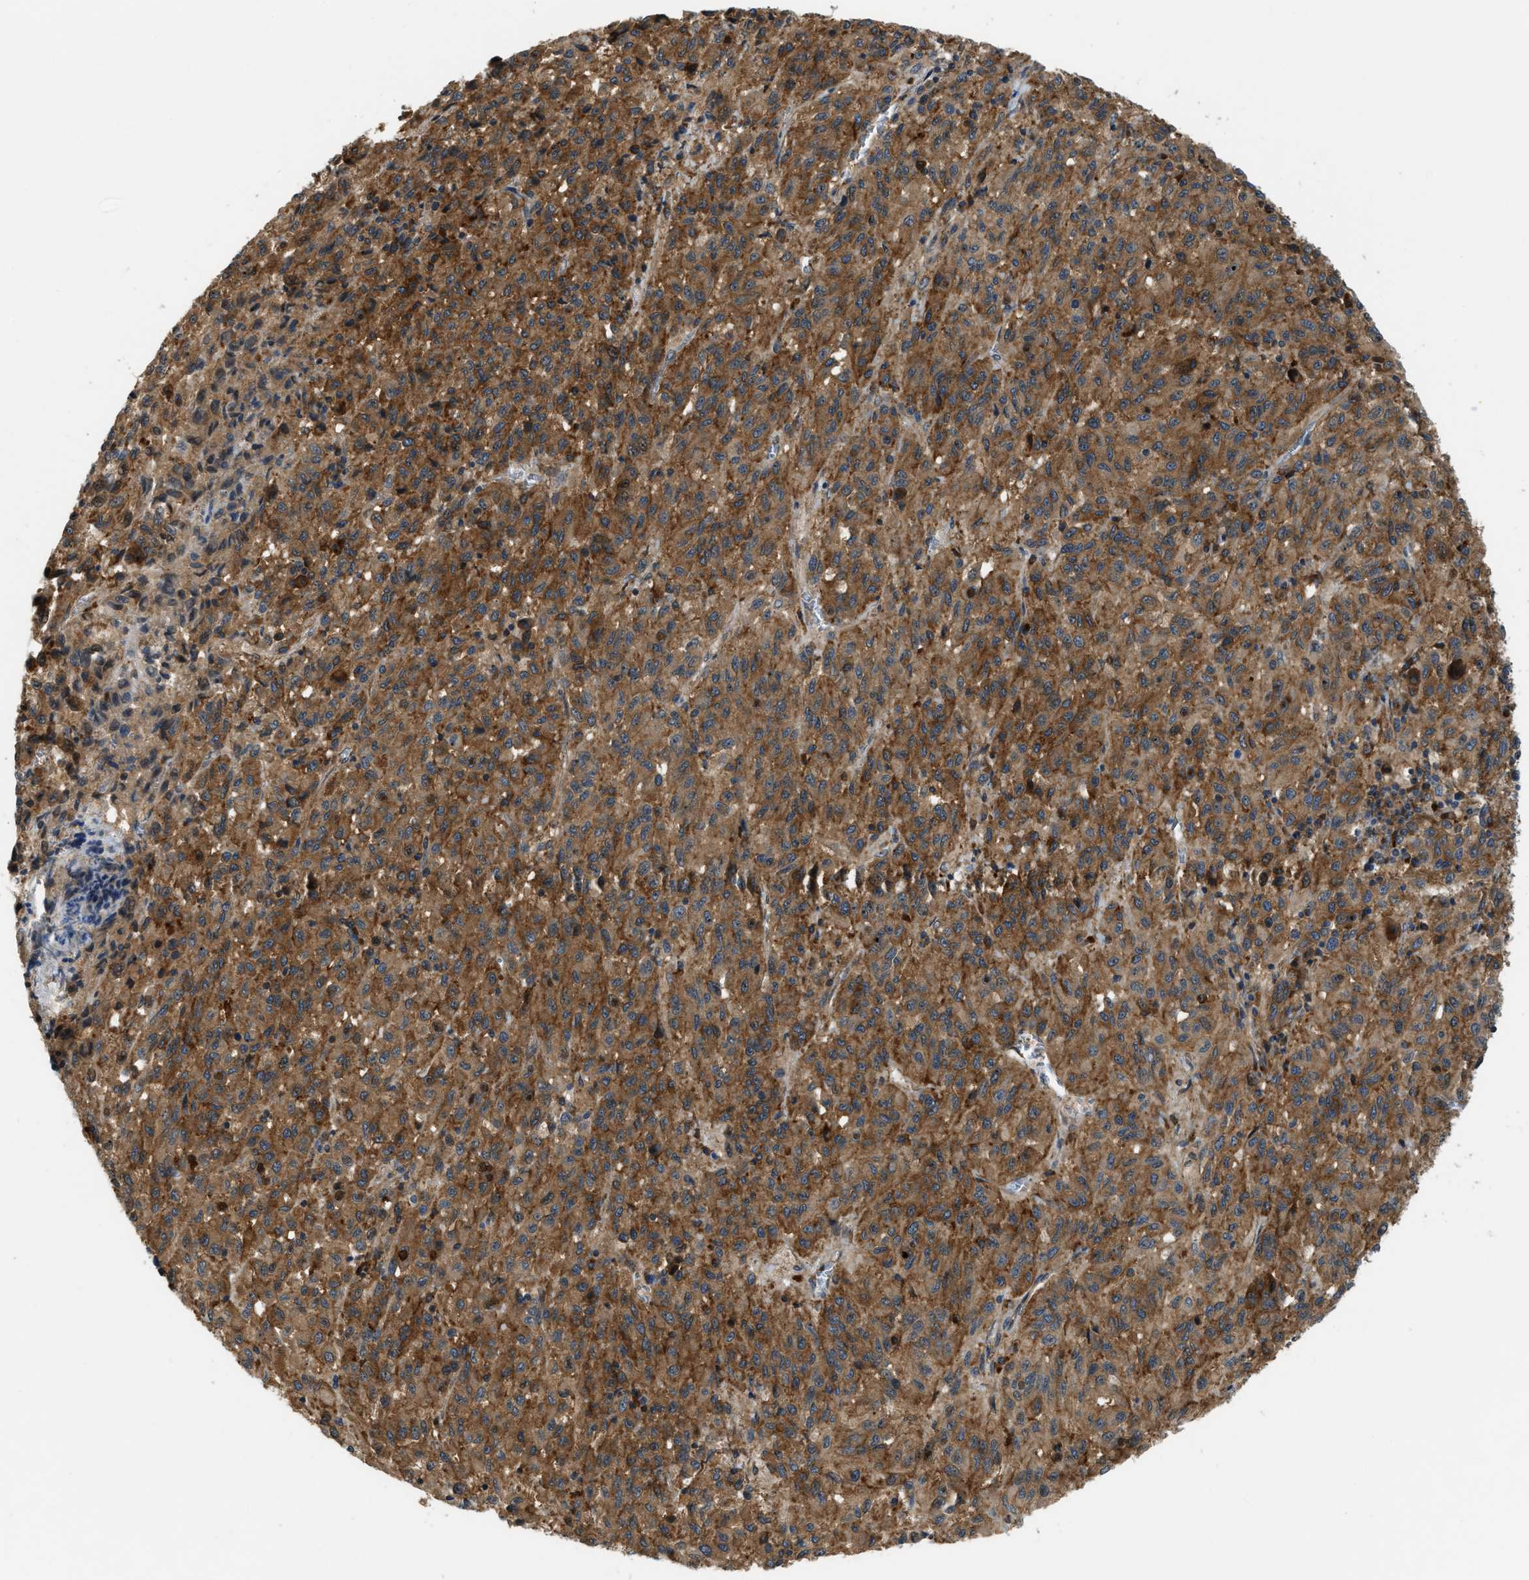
{"staining": {"intensity": "moderate", "quantity": ">75%", "location": "cytoplasmic/membranous"}, "tissue": "melanoma", "cell_type": "Tumor cells", "image_type": "cancer", "snomed": [{"axis": "morphology", "description": "Malignant melanoma, Metastatic site"}, {"axis": "topography", "description": "Lung"}], "caption": "A brown stain shows moderate cytoplasmic/membranous staining of a protein in malignant melanoma (metastatic site) tumor cells.", "gene": "STARD3NL", "patient": {"sex": "male", "age": 64}}